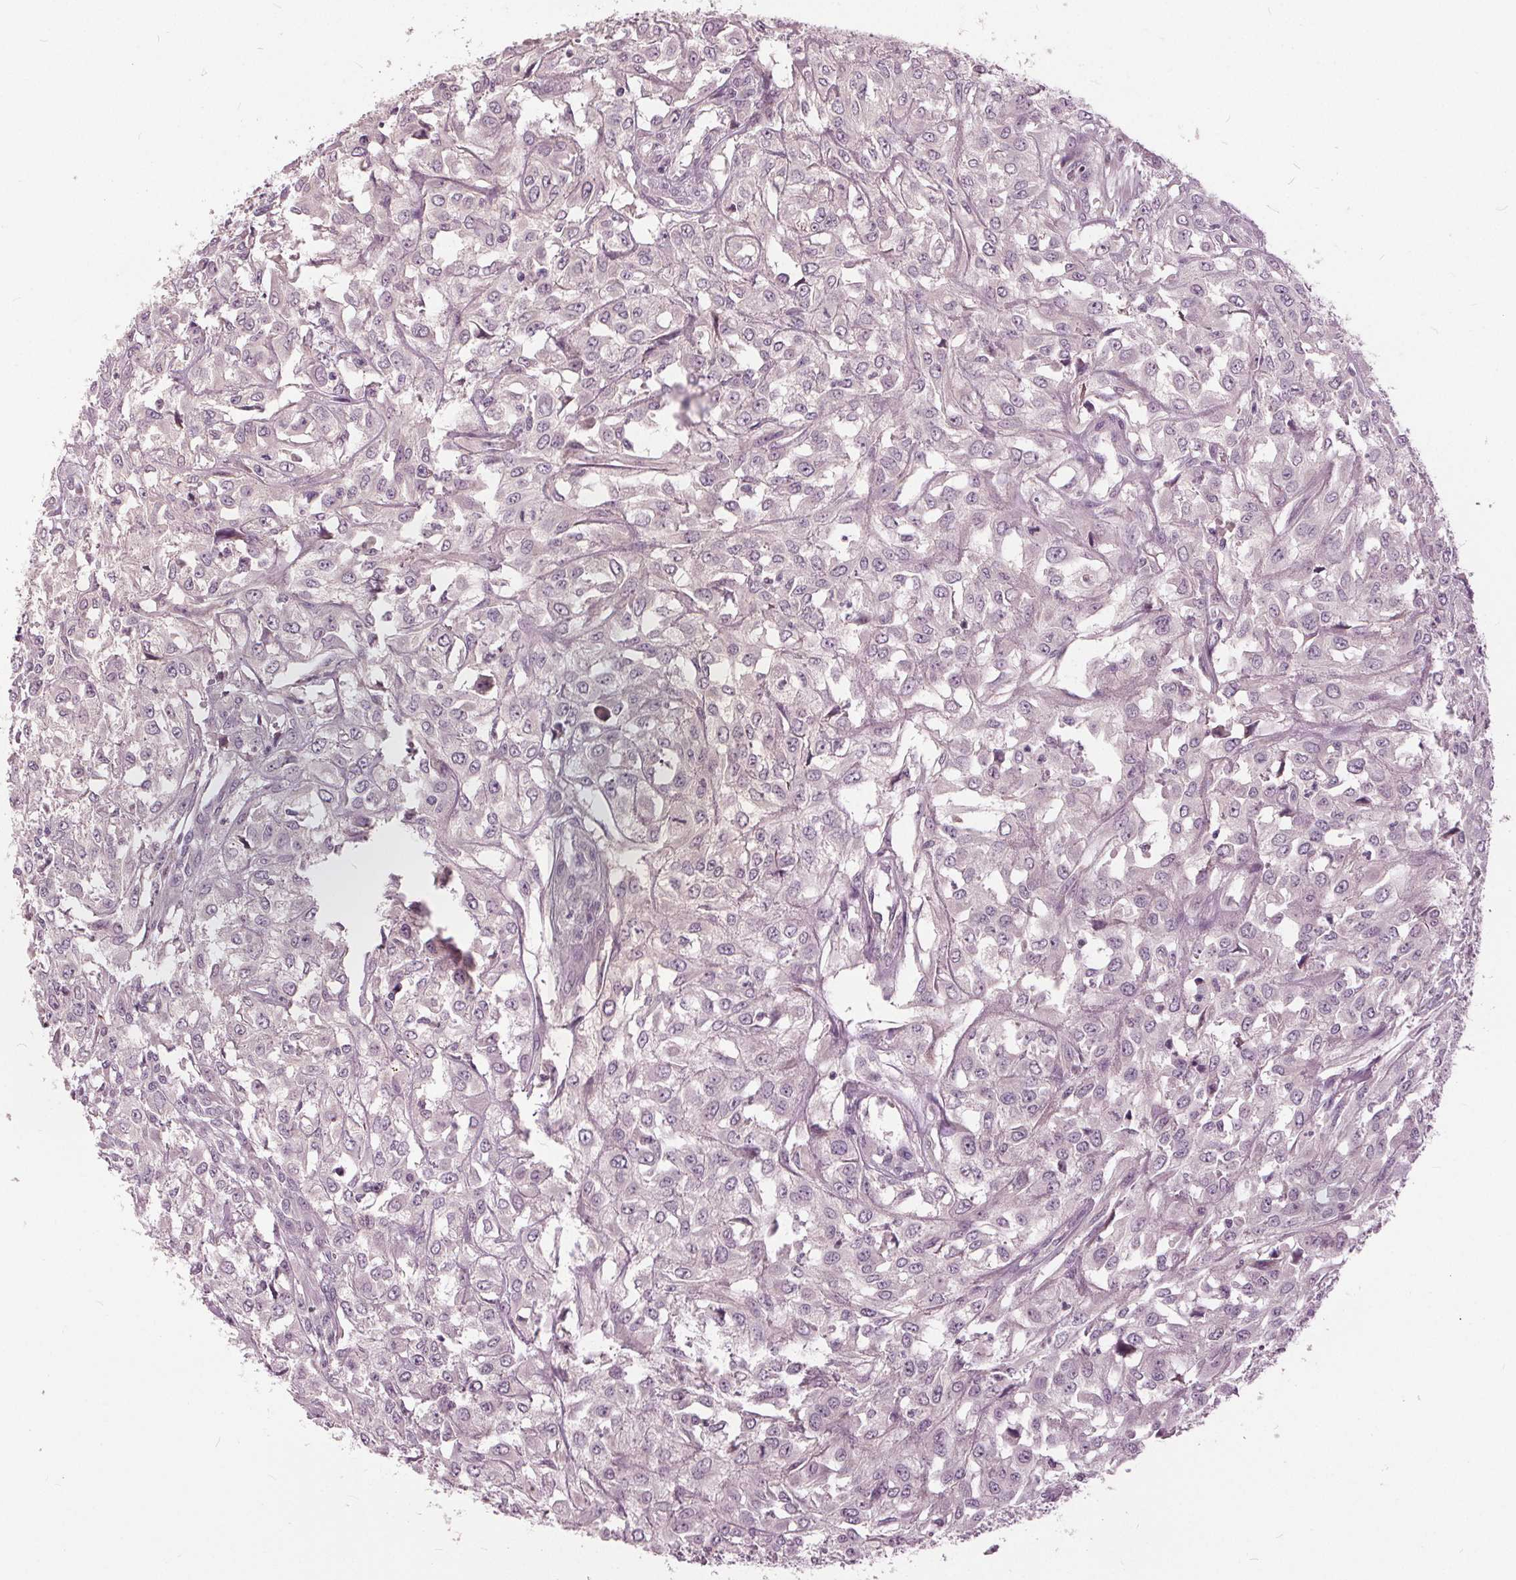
{"staining": {"intensity": "negative", "quantity": "none", "location": "none"}, "tissue": "urothelial cancer", "cell_type": "Tumor cells", "image_type": "cancer", "snomed": [{"axis": "morphology", "description": "Urothelial carcinoma, High grade"}, {"axis": "topography", "description": "Urinary bladder"}], "caption": "High magnification brightfield microscopy of urothelial cancer stained with DAB (3,3'-diaminobenzidine) (brown) and counterstained with hematoxylin (blue): tumor cells show no significant staining.", "gene": "KLK13", "patient": {"sex": "male", "age": 67}}